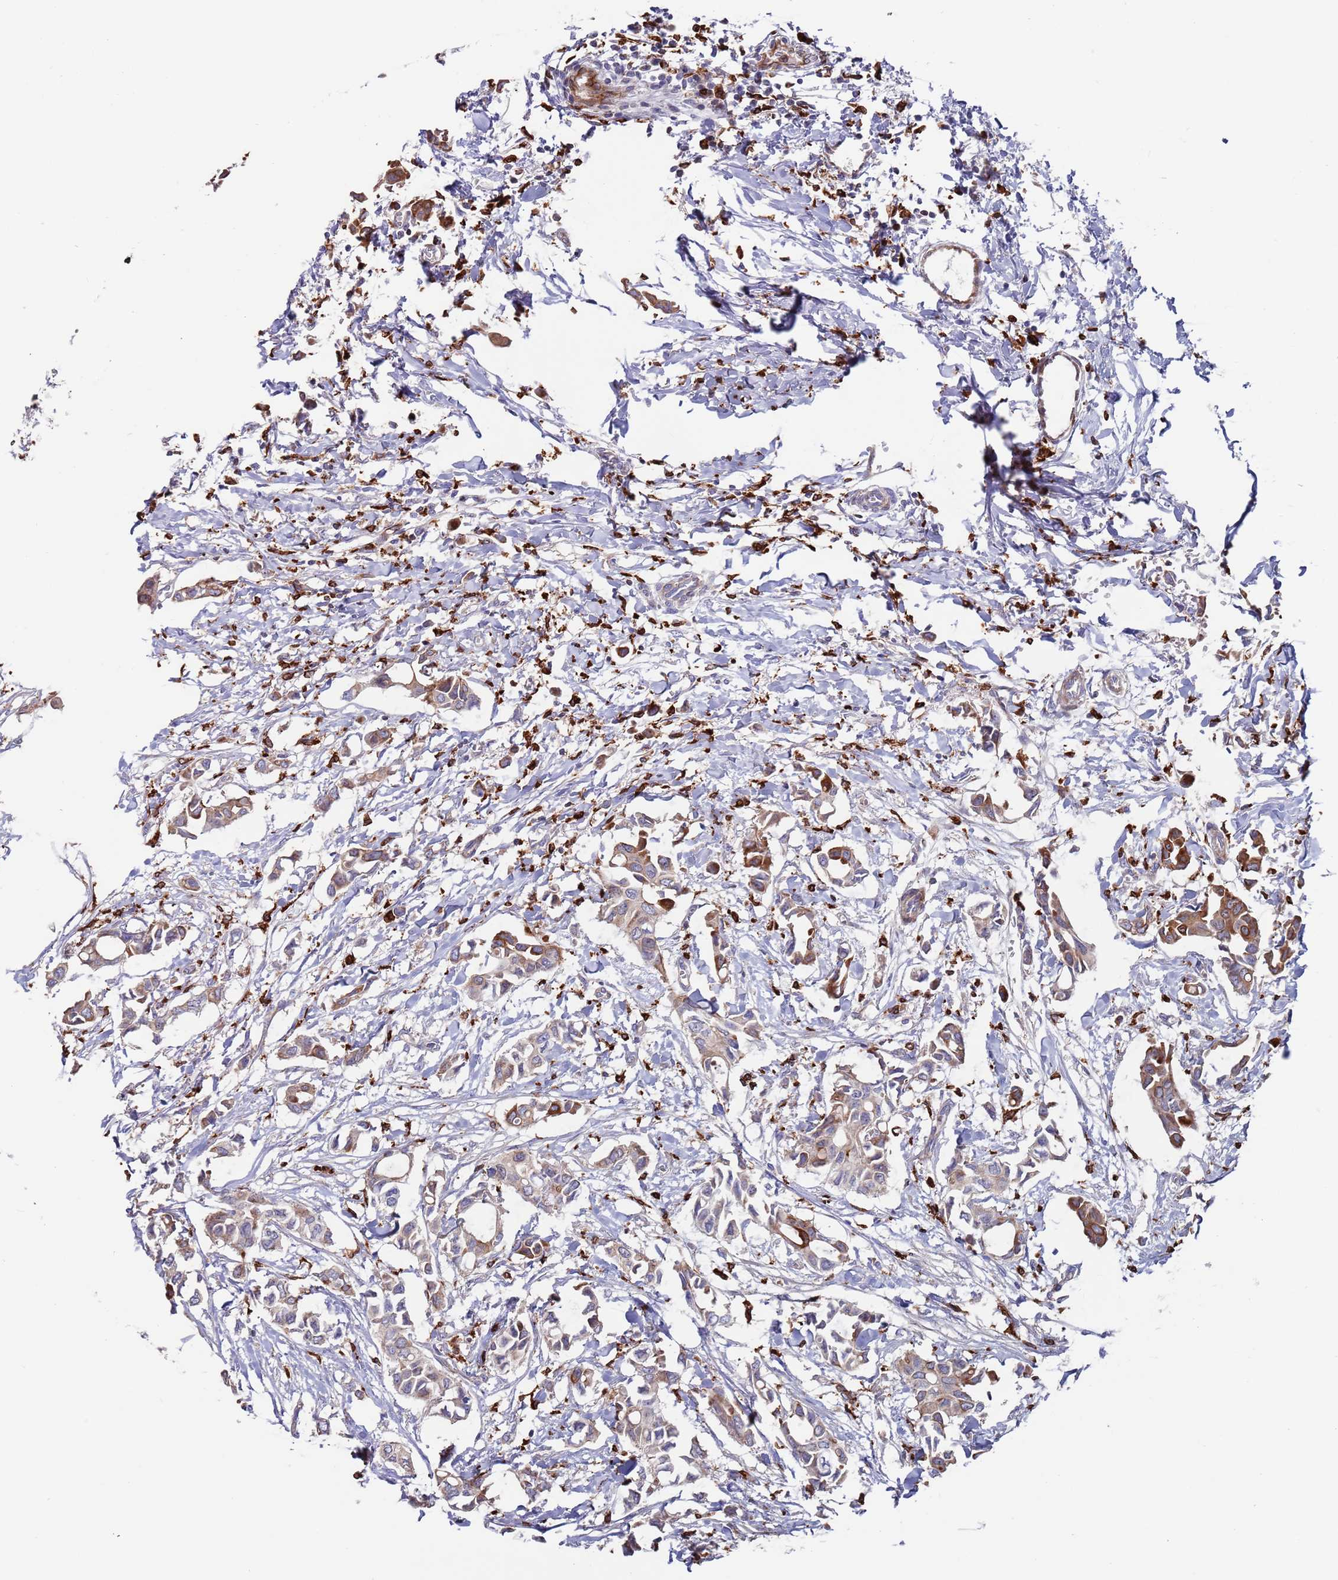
{"staining": {"intensity": "moderate", "quantity": "25%-75%", "location": "cytoplasmic/membranous"}, "tissue": "breast cancer", "cell_type": "Tumor cells", "image_type": "cancer", "snomed": [{"axis": "morphology", "description": "Duct carcinoma"}, {"axis": "topography", "description": "Breast"}], "caption": "Immunohistochemistry (IHC) staining of breast cancer (invasive ductal carcinoma), which demonstrates medium levels of moderate cytoplasmic/membranous staining in about 25%-75% of tumor cells indicating moderate cytoplasmic/membranous protein staining. The staining was performed using DAB (brown) for protein detection and nuclei were counterstained in hematoxylin (blue).", "gene": "GREB1L", "patient": {"sex": "female", "age": 41}}